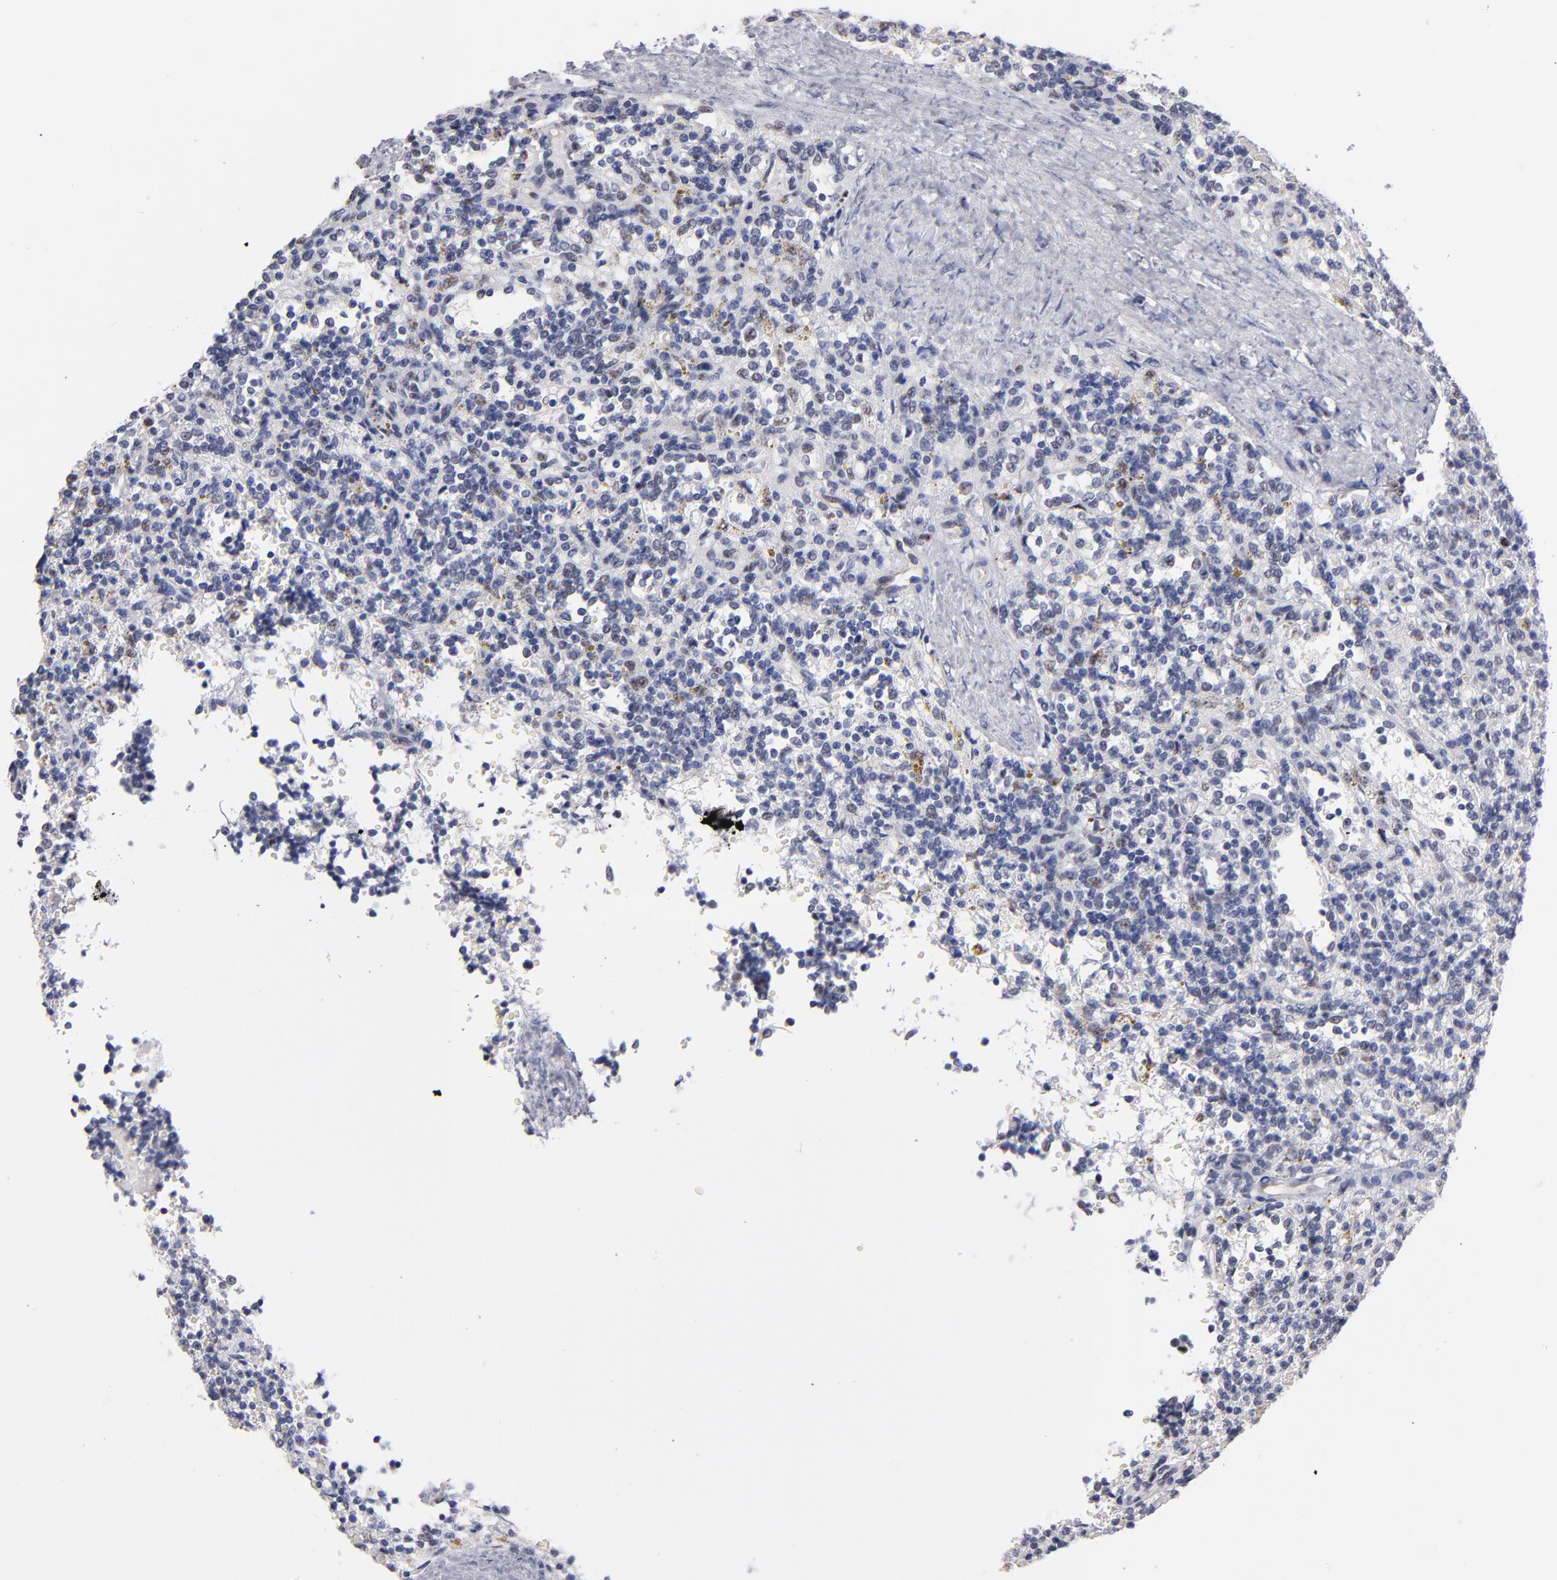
{"staining": {"intensity": "weak", "quantity": "<25%", "location": "nuclear"}, "tissue": "lymphoma", "cell_type": "Tumor cells", "image_type": "cancer", "snomed": [{"axis": "morphology", "description": "Malignant lymphoma, non-Hodgkin's type, Low grade"}, {"axis": "topography", "description": "Spleen"}], "caption": "An image of human low-grade malignant lymphoma, non-Hodgkin's type is negative for staining in tumor cells. (Immunohistochemistry, brightfield microscopy, high magnification).", "gene": "RAF1", "patient": {"sex": "male", "age": 67}}